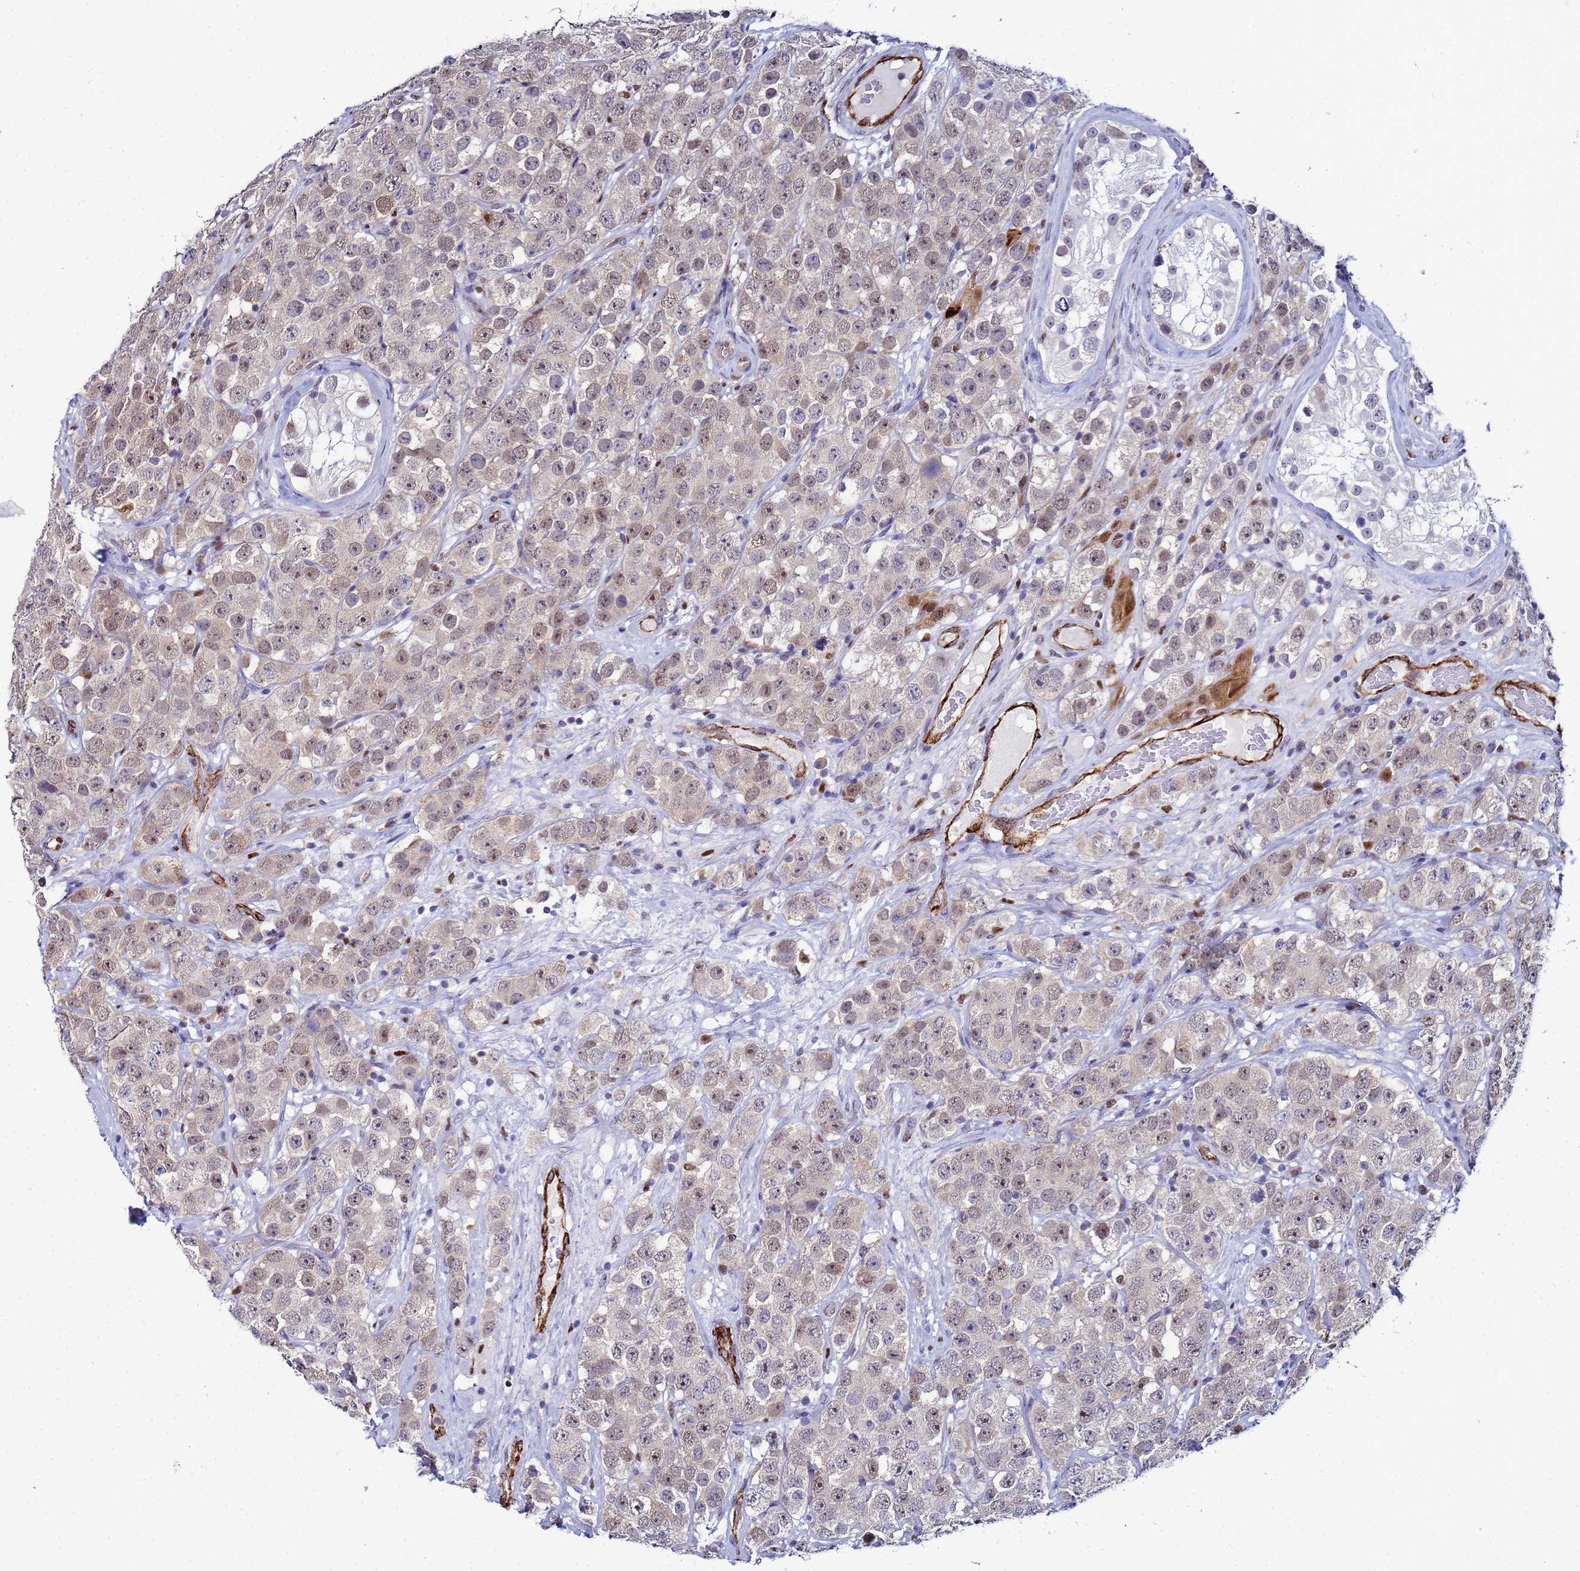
{"staining": {"intensity": "weak", "quantity": "<25%", "location": "nuclear"}, "tissue": "testis cancer", "cell_type": "Tumor cells", "image_type": "cancer", "snomed": [{"axis": "morphology", "description": "Seminoma, NOS"}, {"axis": "topography", "description": "Testis"}], "caption": "A high-resolution photomicrograph shows immunohistochemistry staining of testis cancer (seminoma), which shows no significant staining in tumor cells.", "gene": "SLC25A37", "patient": {"sex": "male", "age": 28}}